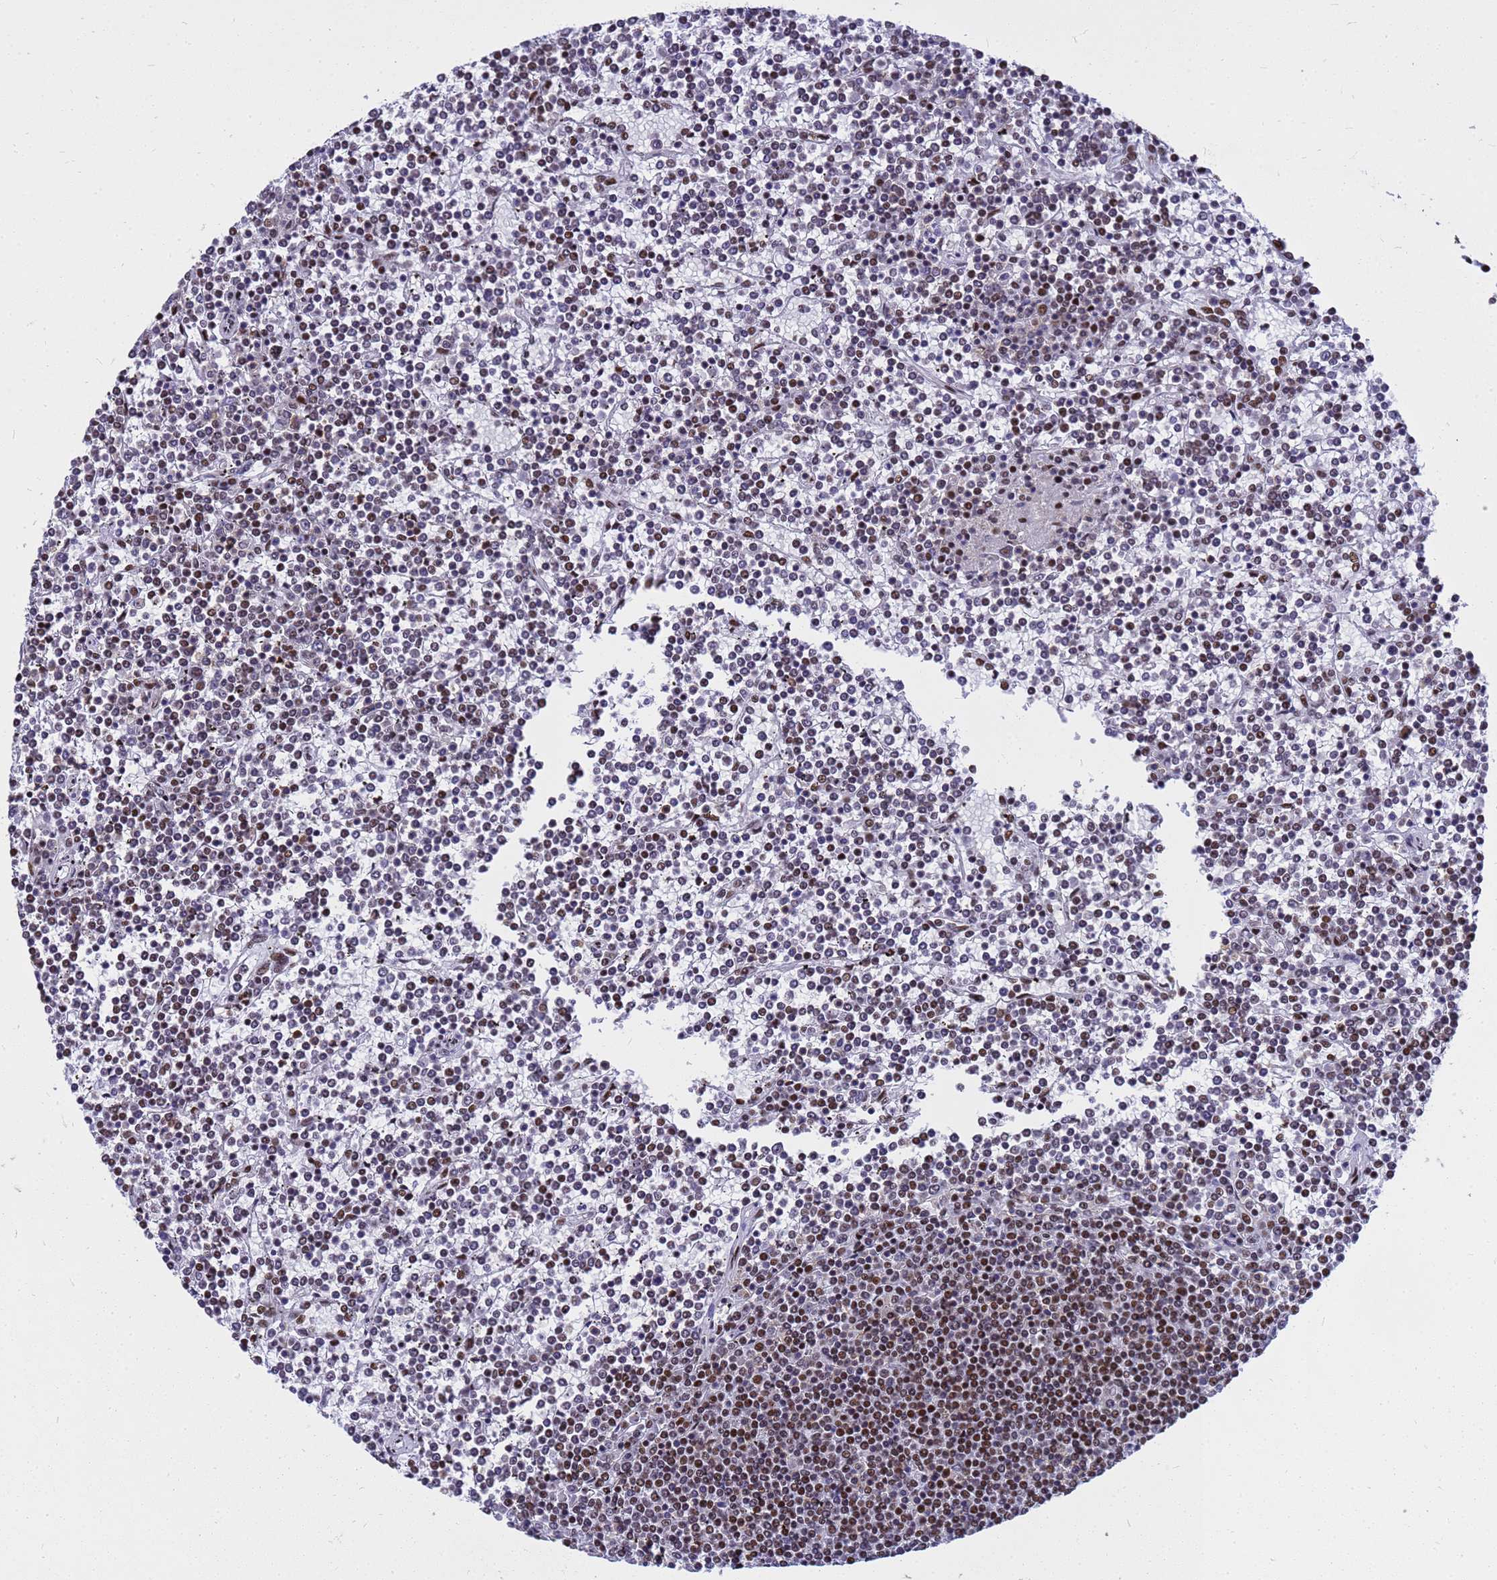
{"staining": {"intensity": "moderate", "quantity": "25%-75%", "location": "nuclear"}, "tissue": "lymphoma", "cell_type": "Tumor cells", "image_type": "cancer", "snomed": [{"axis": "morphology", "description": "Malignant lymphoma, non-Hodgkin's type, Low grade"}, {"axis": "topography", "description": "Spleen"}], "caption": "Protein staining by immunohistochemistry (IHC) displays moderate nuclear positivity in approximately 25%-75% of tumor cells in low-grade malignant lymphoma, non-Hodgkin's type.", "gene": "SART3", "patient": {"sex": "female", "age": 19}}